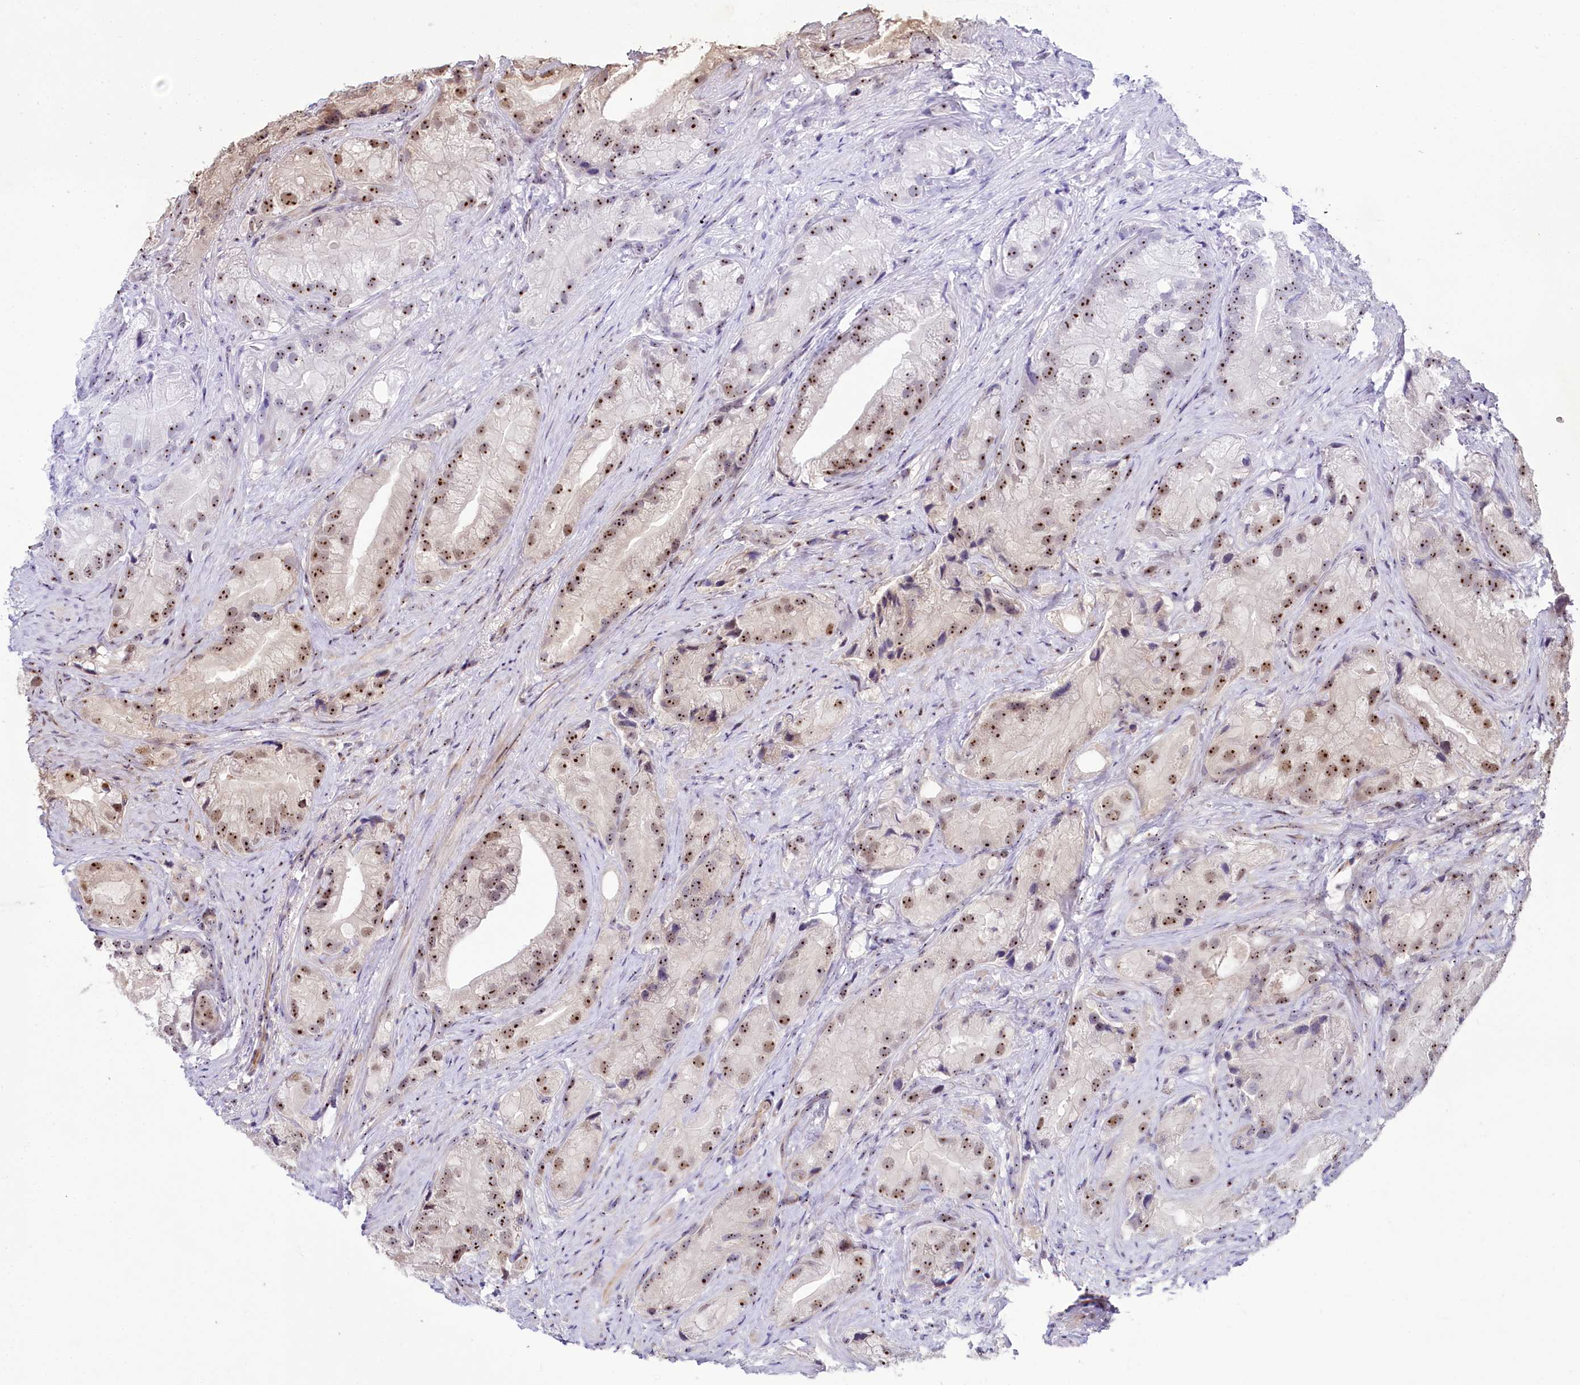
{"staining": {"intensity": "moderate", "quantity": "25%-75%", "location": "nuclear"}, "tissue": "prostate cancer", "cell_type": "Tumor cells", "image_type": "cancer", "snomed": [{"axis": "morphology", "description": "Adenocarcinoma, Low grade"}, {"axis": "topography", "description": "Prostate"}], "caption": "Prostate cancer (adenocarcinoma (low-grade)) tissue demonstrates moderate nuclear expression in about 25%-75% of tumor cells (DAB = brown stain, brightfield microscopy at high magnification).", "gene": "TCOF1", "patient": {"sex": "male", "age": 71}}